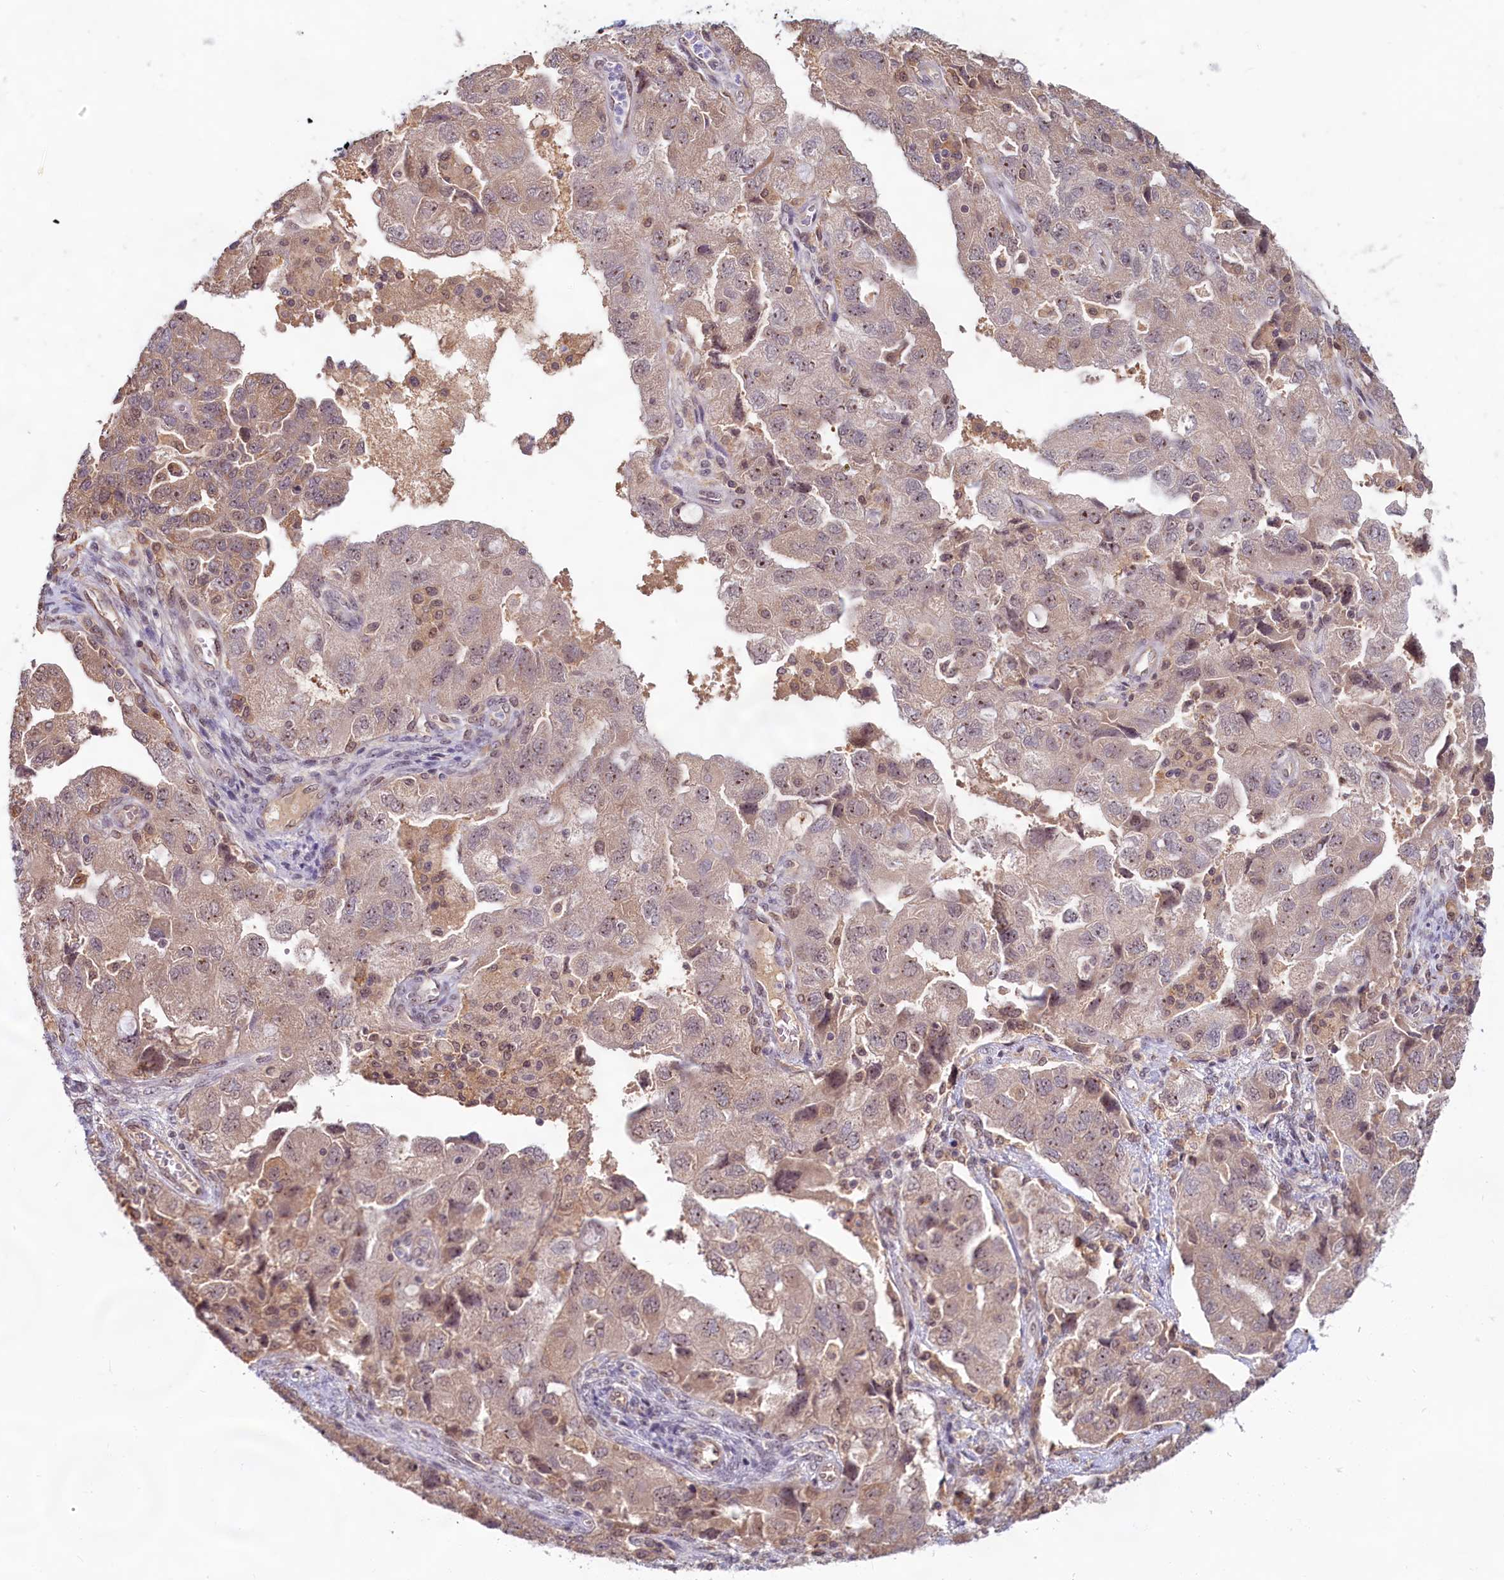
{"staining": {"intensity": "weak", "quantity": ">75%", "location": "cytoplasmic/membranous,nuclear"}, "tissue": "ovarian cancer", "cell_type": "Tumor cells", "image_type": "cancer", "snomed": [{"axis": "morphology", "description": "Carcinoma, NOS"}, {"axis": "morphology", "description": "Cystadenocarcinoma, serous, NOS"}, {"axis": "topography", "description": "Ovary"}], "caption": "The immunohistochemical stain labels weak cytoplasmic/membranous and nuclear expression in tumor cells of ovarian cancer tissue. The staining was performed using DAB to visualize the protein expression in brown, while the nuclei were stained in blue with hematoxylin (Magnification: 20x).", "gene": "C1D", "patient": {"sex": "female", "age": 69}}